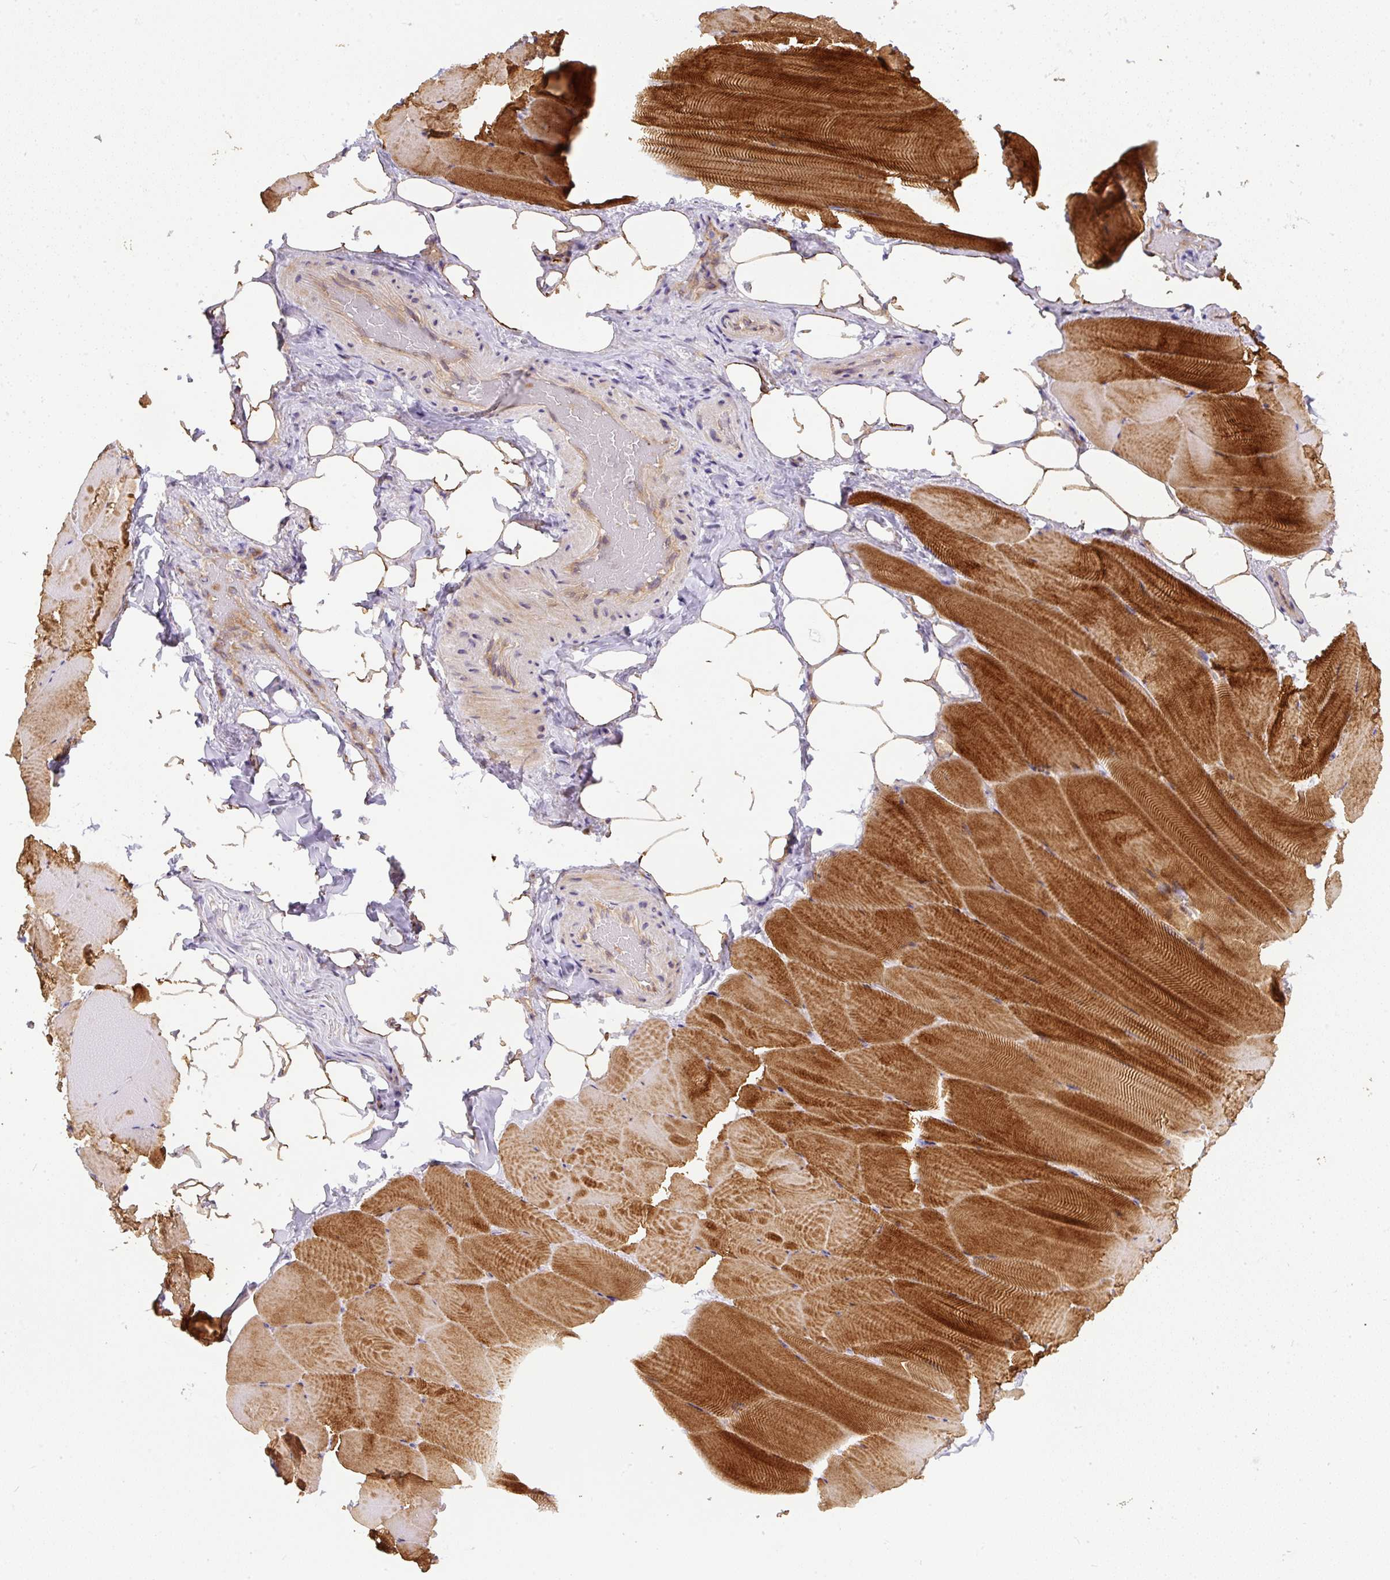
{"staining": {"intensity": "strong", "quantity": "25%-75%", "location": "cytoplasmic/membranous"}, "tissue": "skeletal muscle", "cell_type": "Myocytes", "image_type": "normal", "snomed": [{"axis": "morphology", "description": "Normal tissue, NOS"}, {"axis": "topography", "description": "Skeletal muscle"}], "caption": "Immunohistochemistry micrograph of normal skeletal muscle: skeletal muscle stained using immunohistochemistry demonstrates high levels of strong protein expression localized specifically in the cytoplasmic/membranous of myocytes, appearing as a cytoplasmic/membranous brown color.", "gene": "DAPK1", "patient": {"sex": "female", "age": 64}}